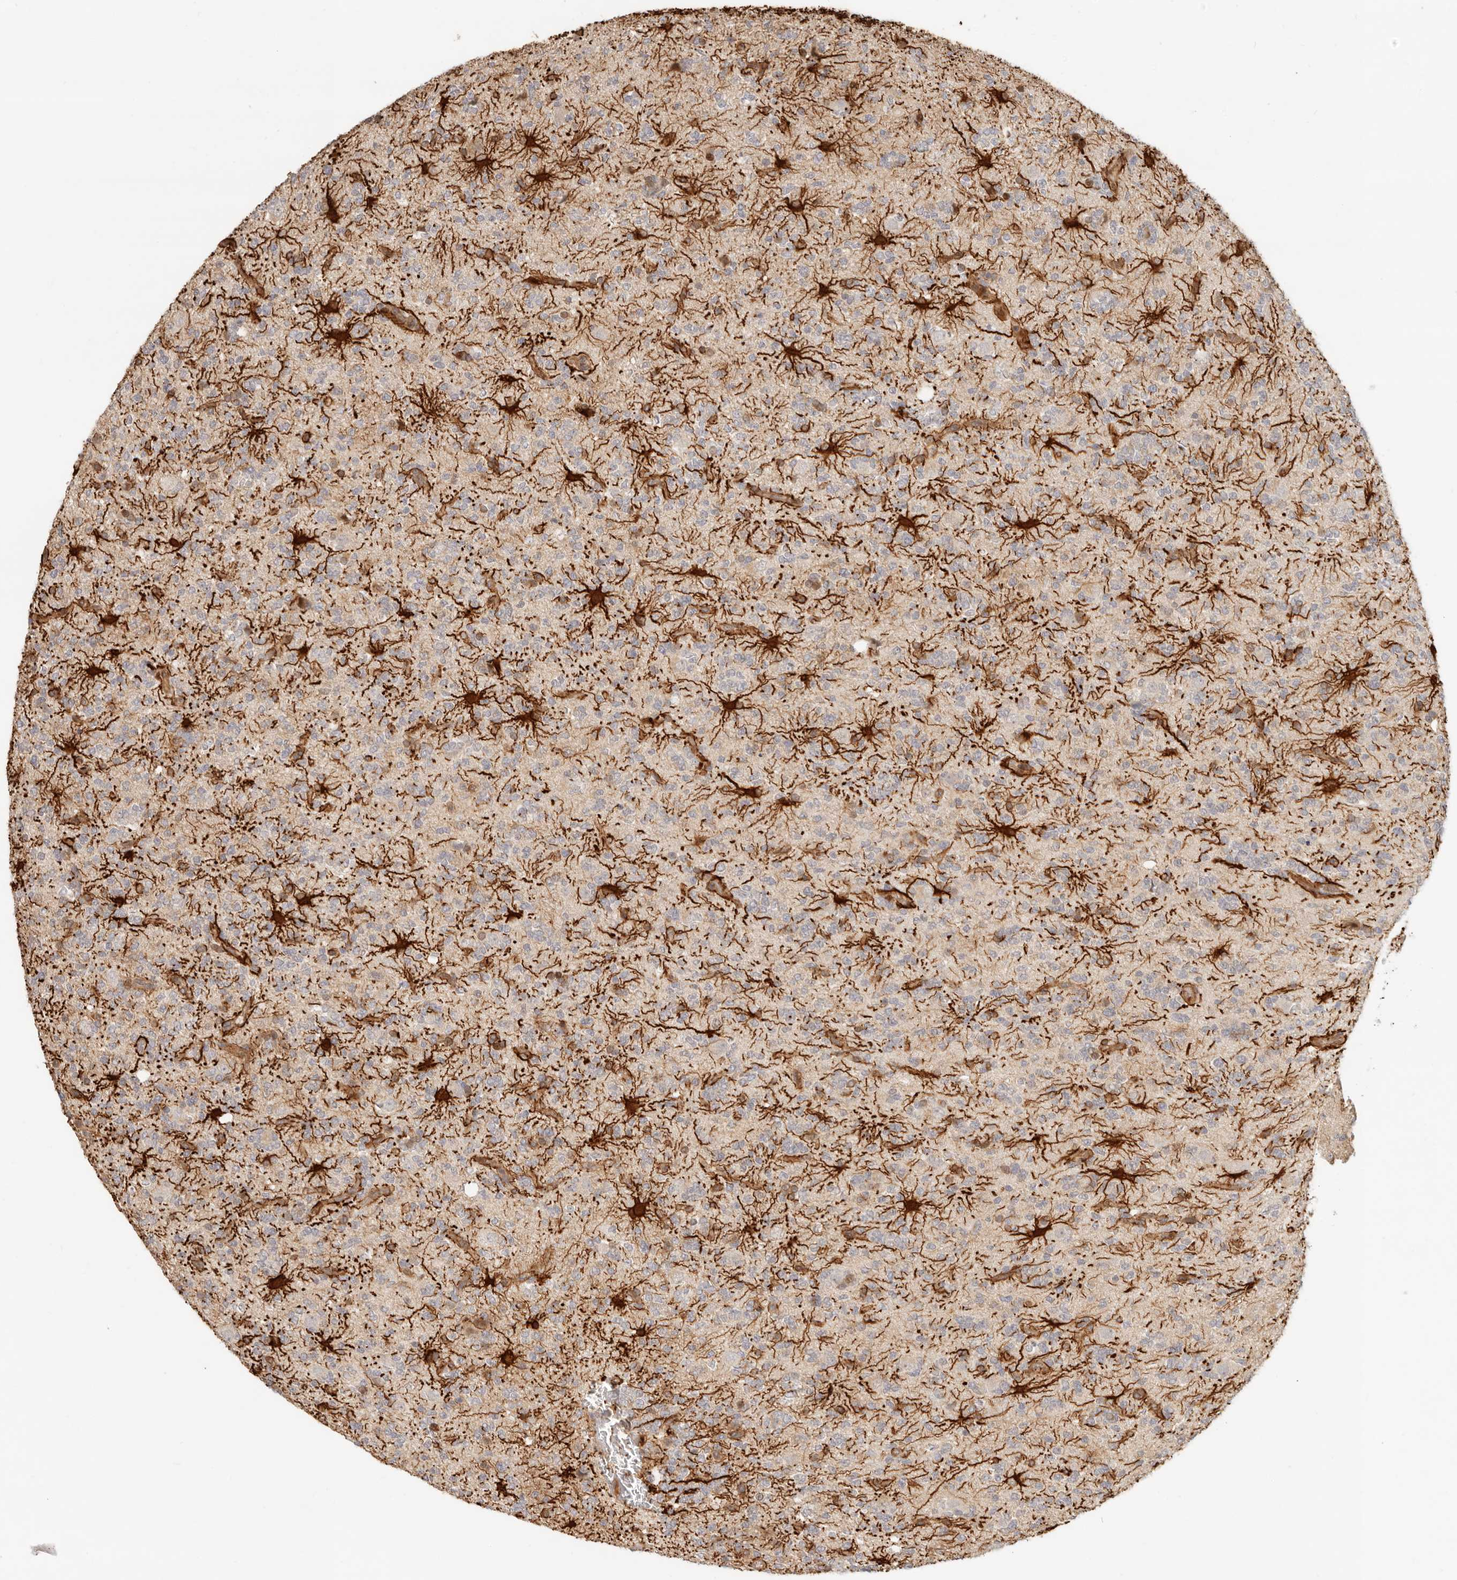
{"staining": {"intensity": "negative", "quantity": "none", "location": "none"}, "tissue": "glioma", "cell_type": "Tumor cells", "image_type": "cancer", "snomed": [{"axis": "morphology", "description": "Glioma, malignant, High grade"}, {"axis": "topography", "description": "Brain"}], "caption": "Immunohistochemistry micrograph of glioma stained for a protein (brown), which demonstrates no expression in tumor cells.", "gene": "TUFT1", "patient": {"sex": "female", "age": 62}}